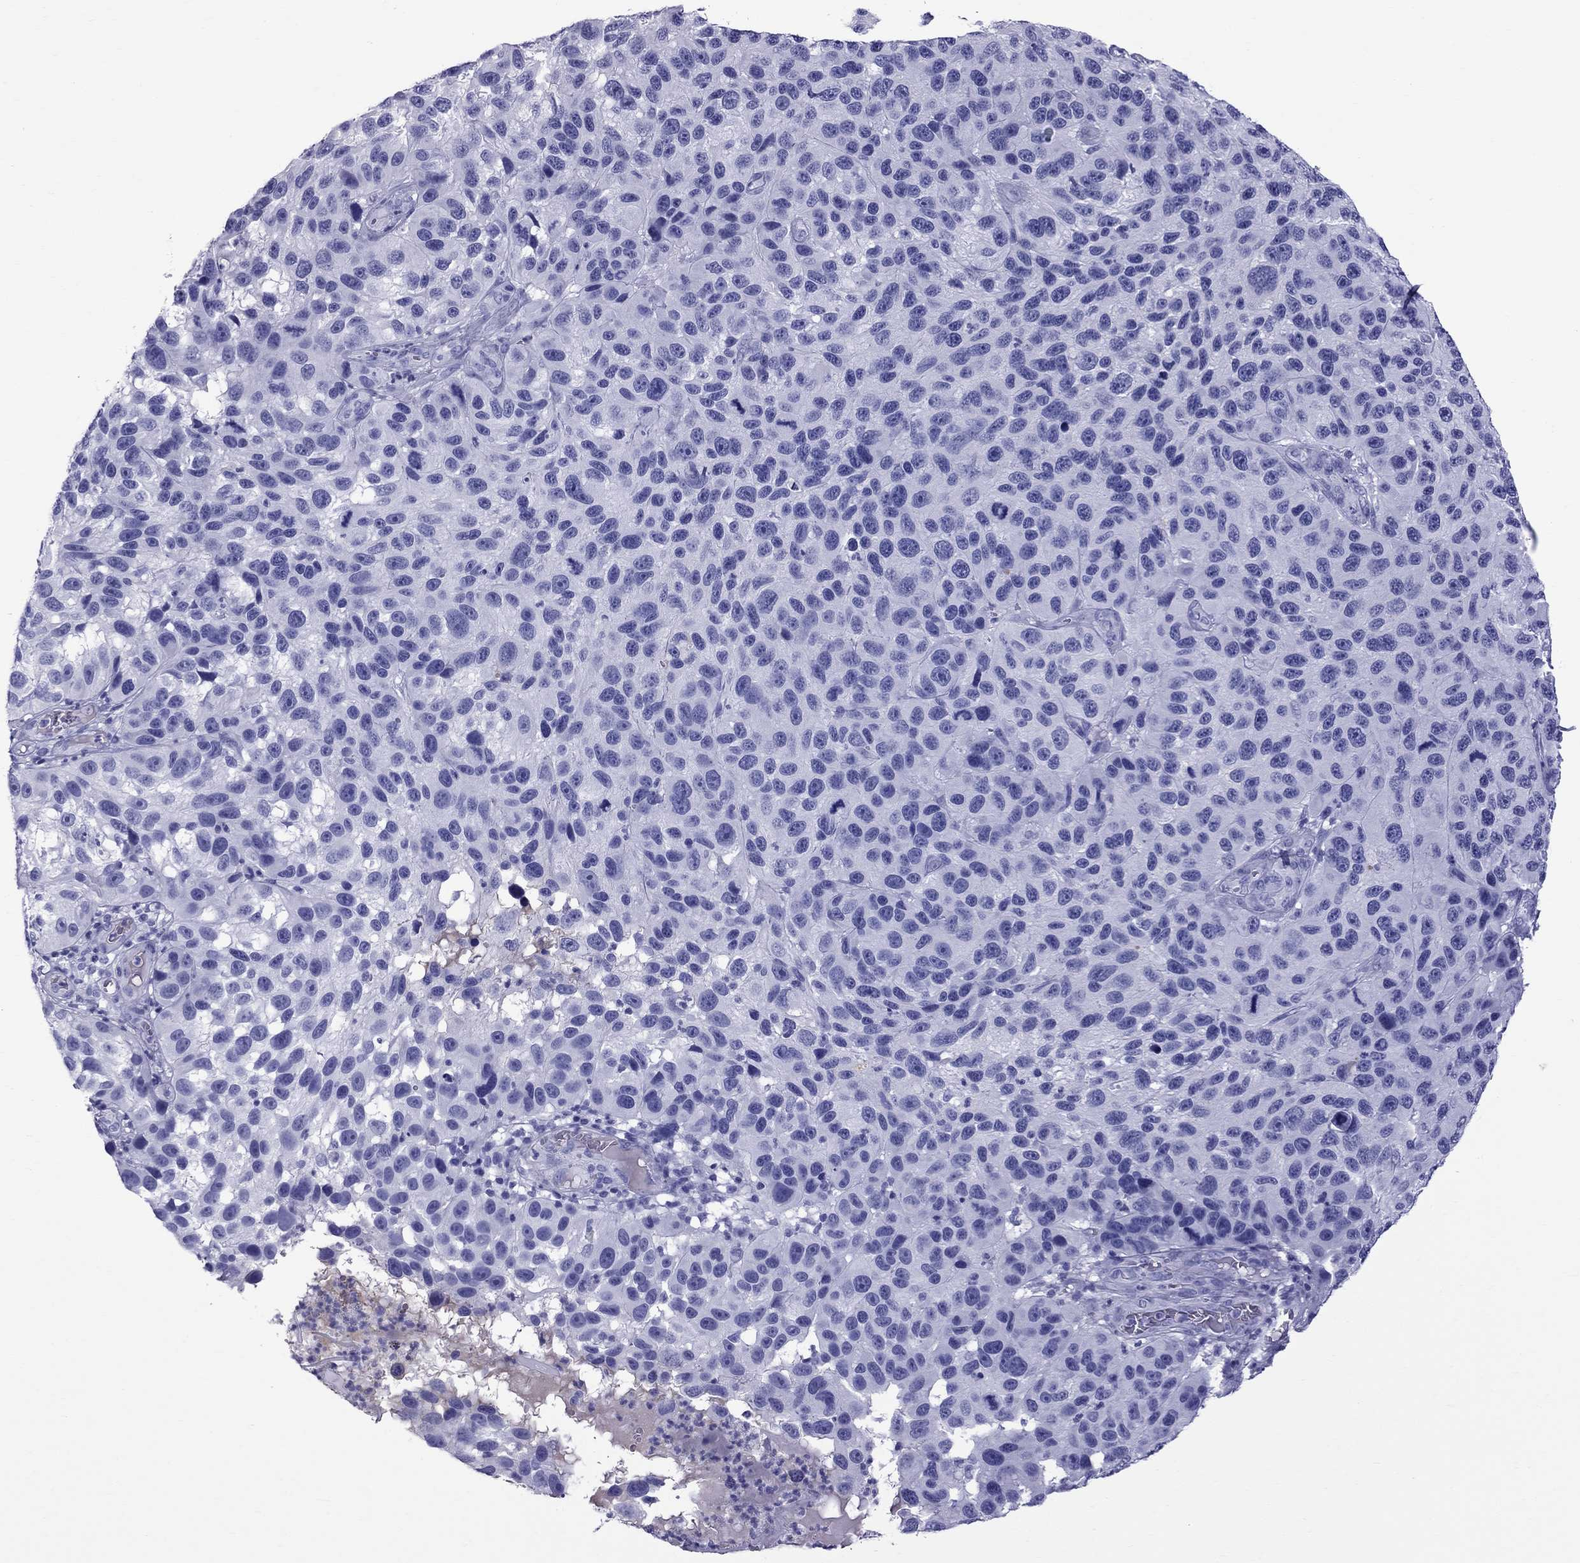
{"staining": {"intensity": "negative", "quantity": "none", "location": "none"}, "tissue": "melanoma", "cell_type": "Tumor cells", "image_type": "cancer", "snomed": [{"axis": "morphology", "description": "Malignant melanoma, NOS"}, {"axis": "topography", "description": "Skin"}], "caption": "High power microscopy histopathology image of an immunohistochemistry image of malignant melanoma, revealing no significant staining in tumor cells.", "gene": "SCART1", "patient": {"sex": "male", "age": 53}}